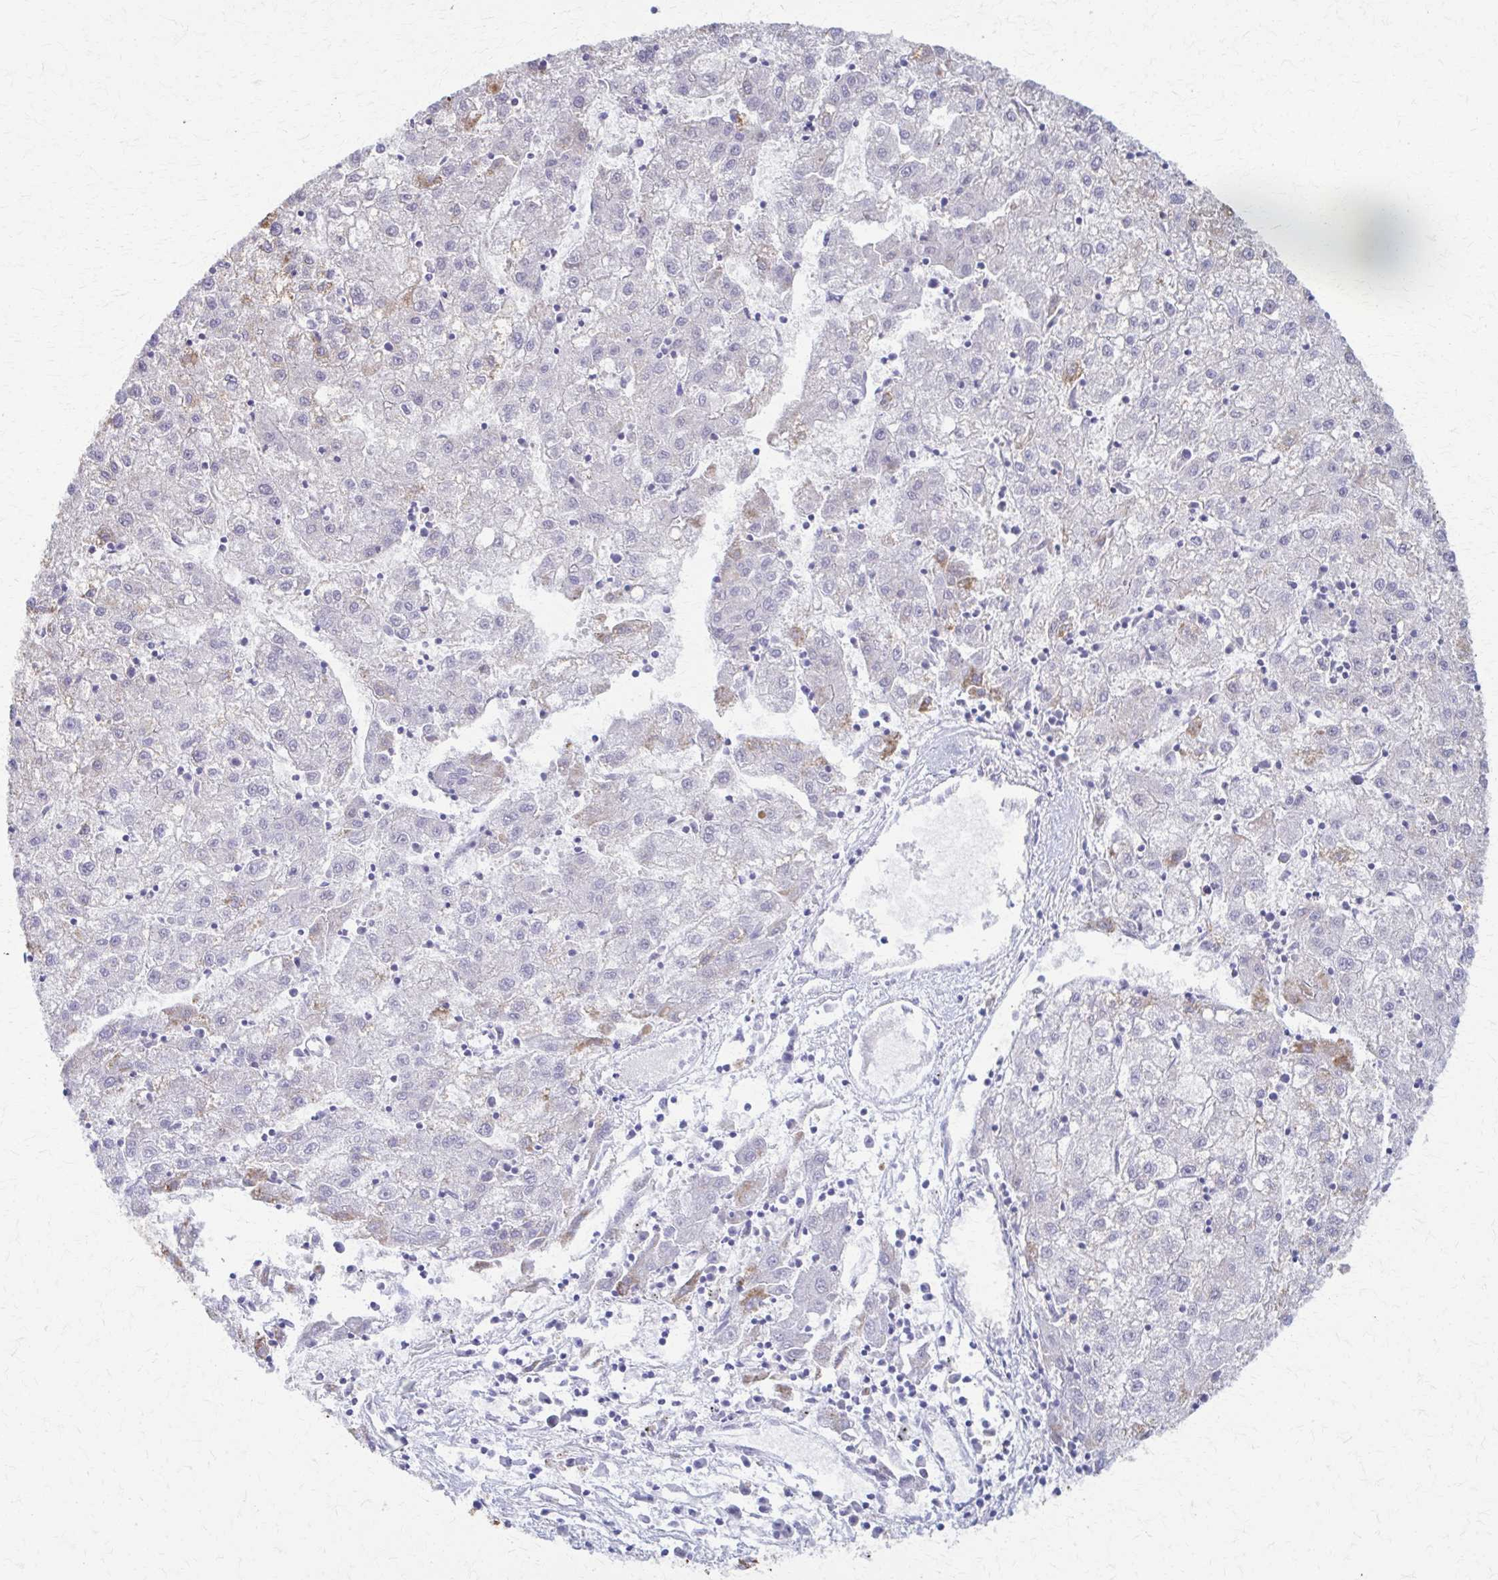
{"staining": {"intensity": "weak", "quantity": "<25%", "location": "cytoplasmic/membranous"}, "tissue": "liver cancer", "cell_type": "Tumor cells", "image_type": "cancer", "snomed": [{"axis": "morphology", "description": "Carcinoma, Hepatocellular, NOS"}, {"axis": "topography", "description": "Liver"}], "caption": "Immunohistochemical staining of human liver cancer (hepatocellular carcinoma) reveals no significant positivity in tumor cells.", "gene": "RHOBTB2", "patient": {"sex": "male", "age": 72}}